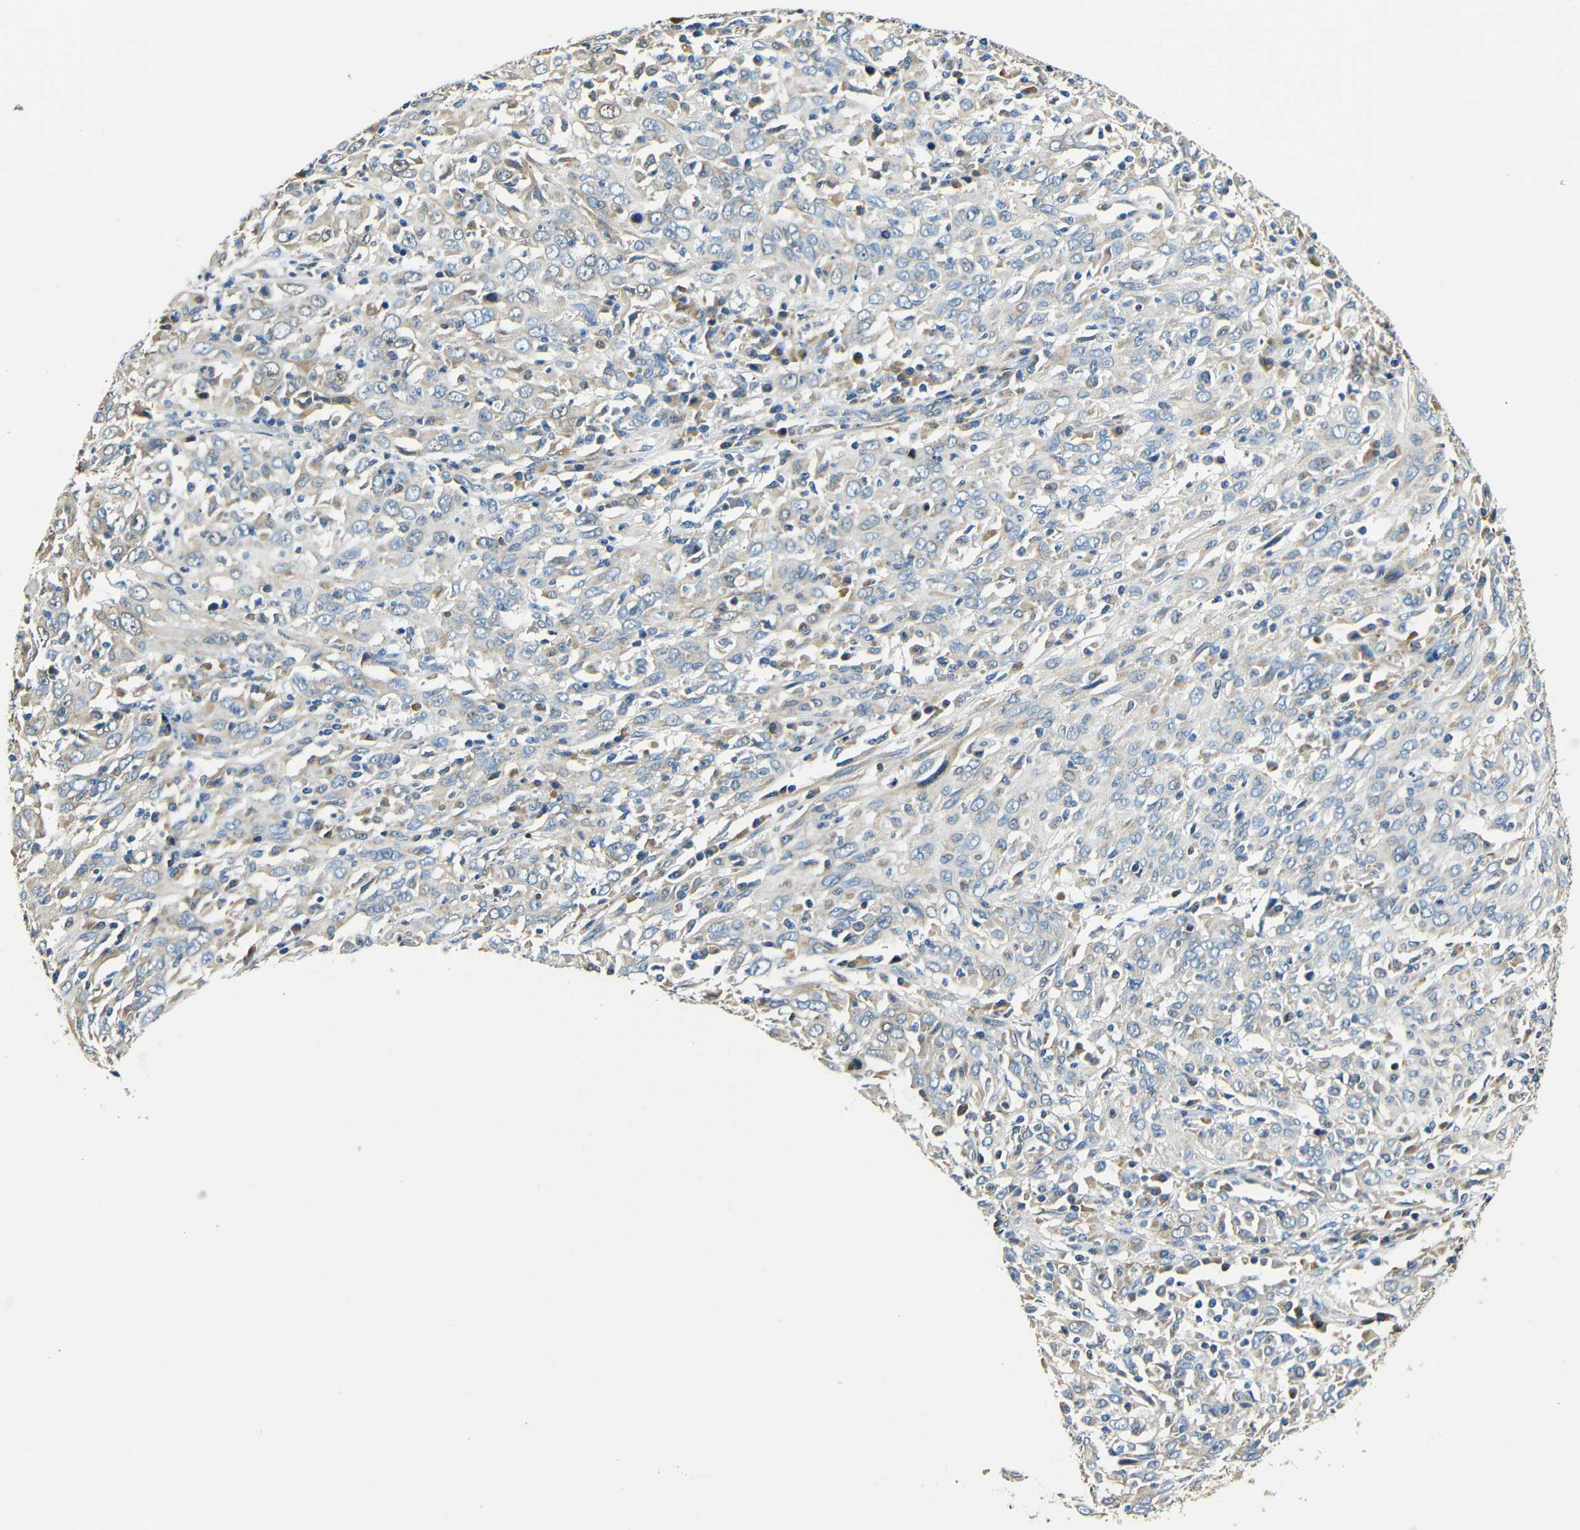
{"staining": {"intensity": "moderate", "quantity": "25%-75%", "location": "cytoplasmic/membranous"}, "tissue": "cervical cancer", "cell_type": "Tumor cells", "image_type": "cancer", "snomed": [{"axis": "morphology", "description": "Squamous cell carcinoma, NOS"}, {"axis": "topography", "description": "Cervix"}], "caption": "Tumor cells reveal medium levels of moderate cytoplasmic/membranous expression in approximately 25%-75% of cells in human cervical cancer (squamous cell carcinoma).", "gene": "VAPB", "patient": {"sex": "female", "age": 46}}